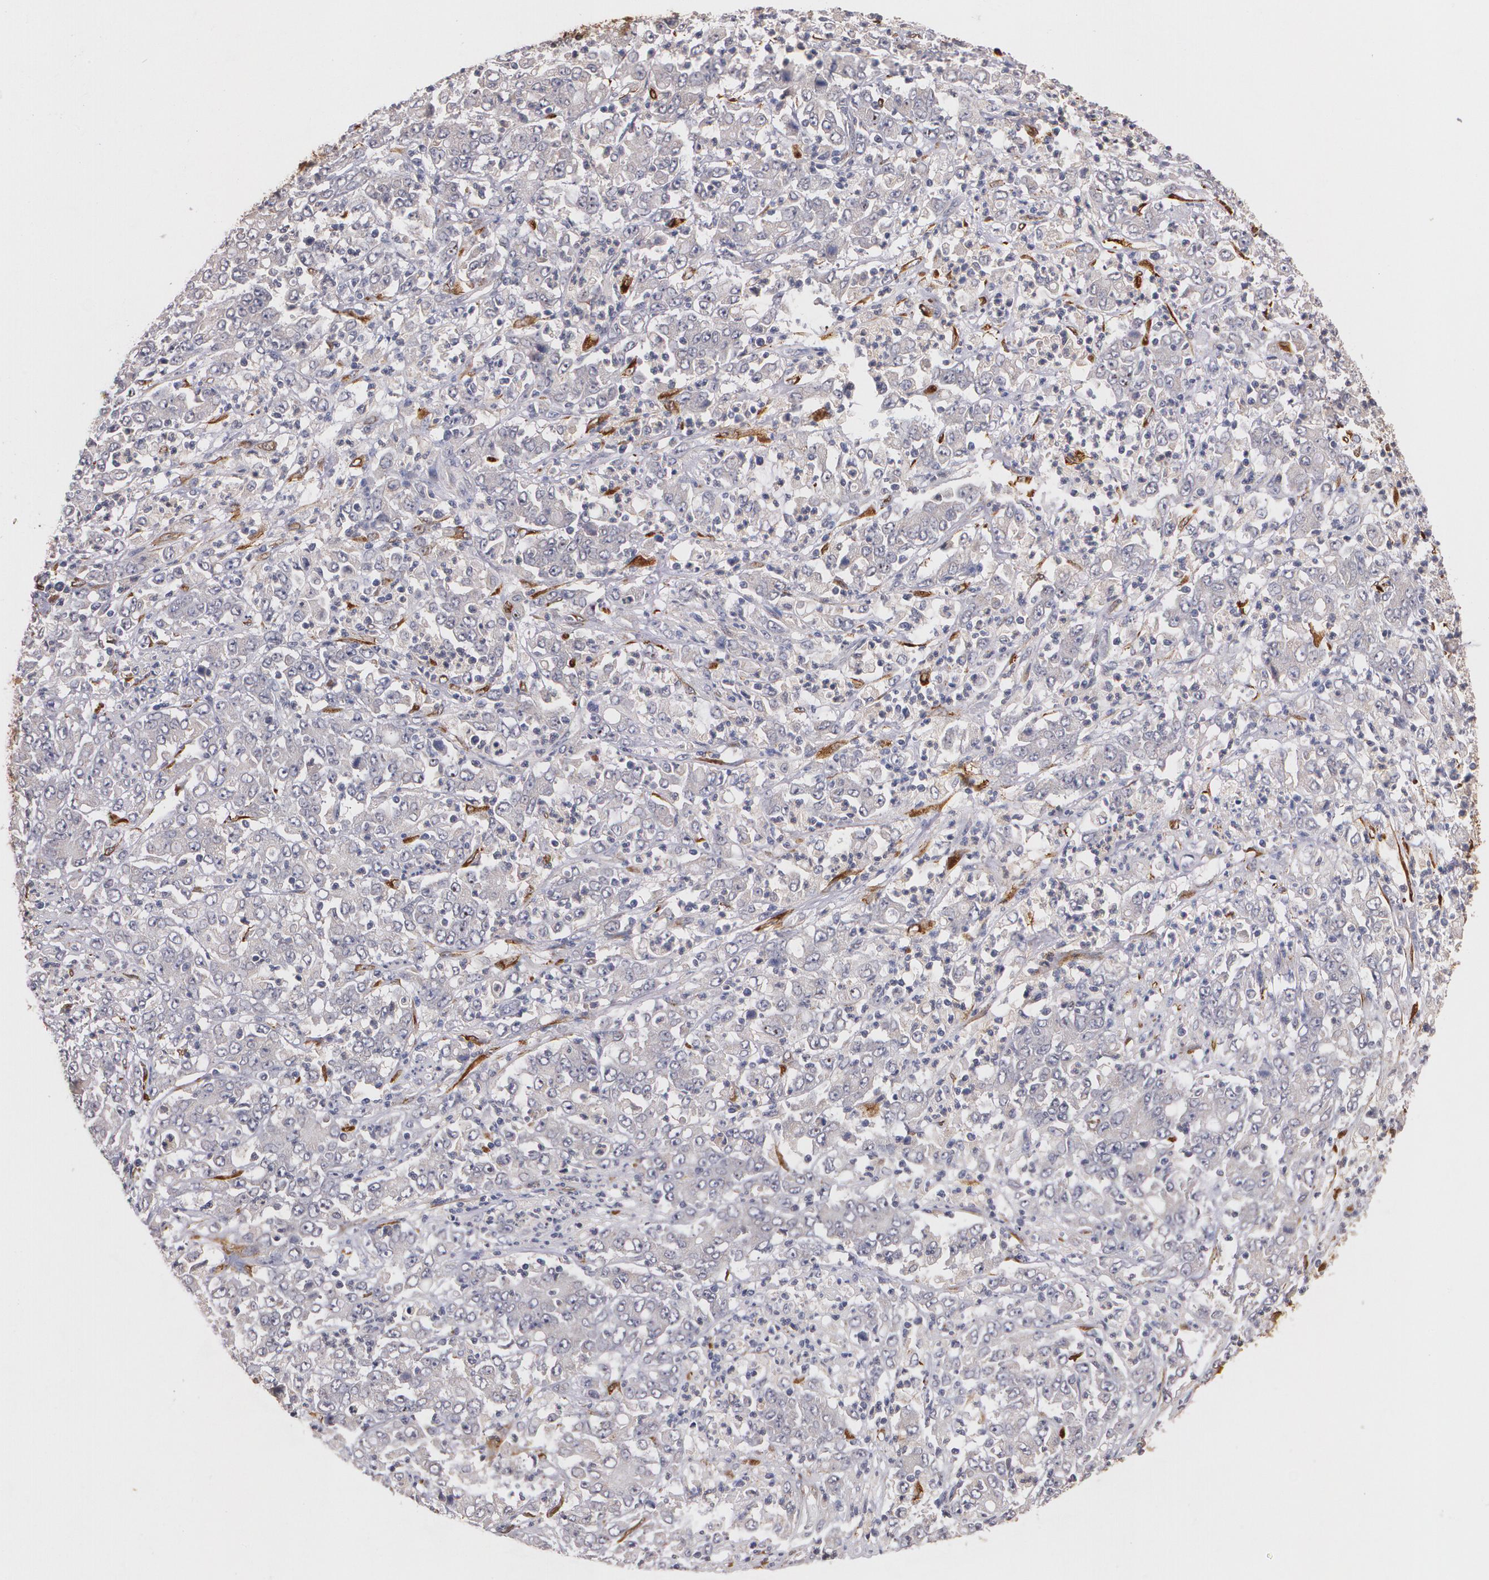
{"staining": {"intensity": "negative", "quantity": "none", "location": "none"}, "tissue": "stomach cancer", "cell_type": "Tumor cells", "image_type": "cancer", "snomed": [{"axis": "morphology", "description": "Adenocarcinoma, NOS"}, {"axis": "topography", "description": "Stomach, lower"}], "caption": "A micrograph of stomach cancer stained for a protein exhibits no brown staining in tumor cells.", "gene": "IFNGR2", "patient": {"sex": "female", "age": 71}}